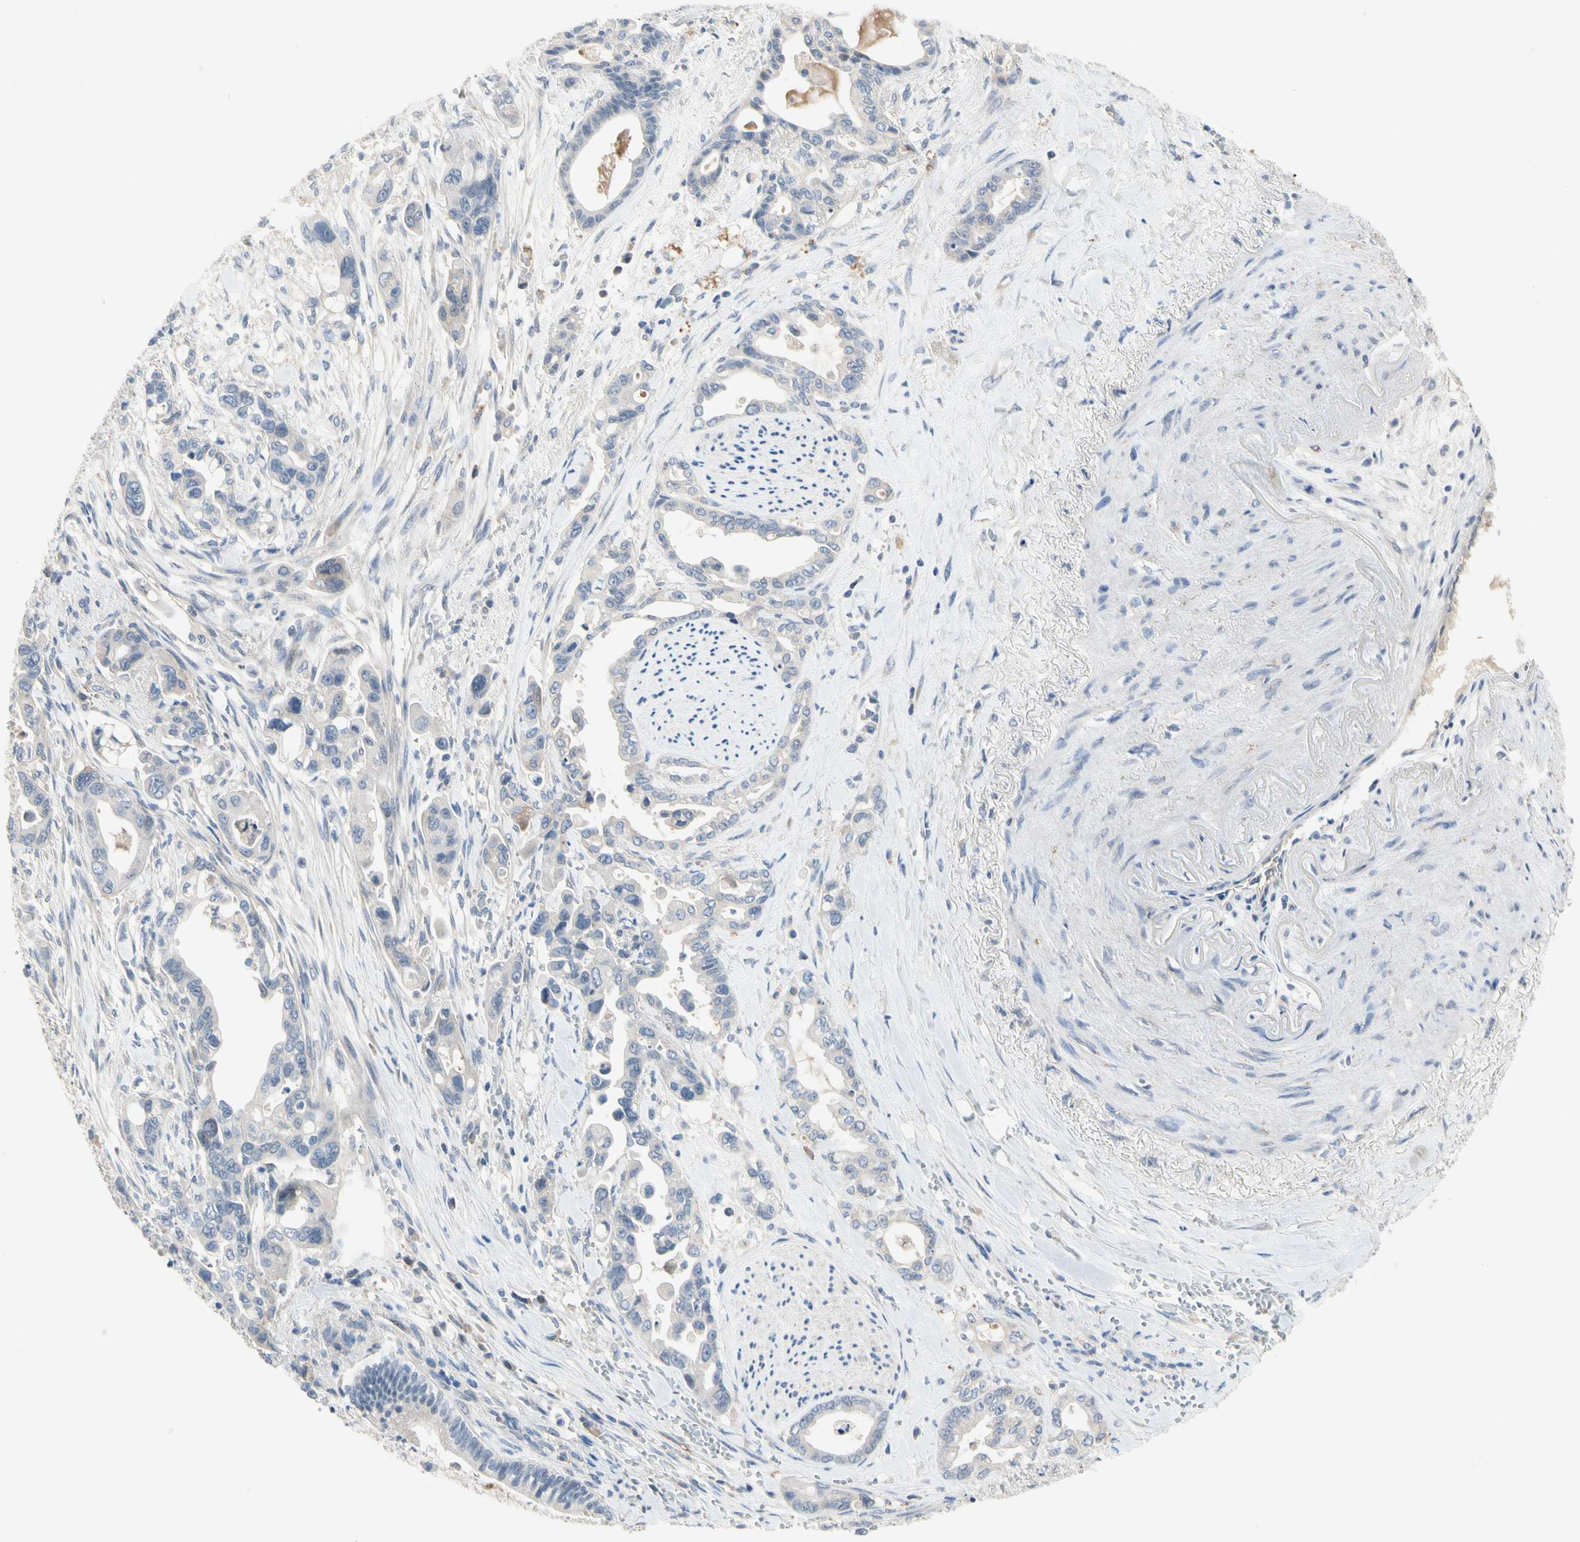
{"staining": {"intensity": "negative", "quantity": "none", "location": "none"}, "tissue": "pancreatic cancer", "cell_type": "Tumor cells", "image_type": "cancer", "snomed": [{"axis": "morphology", "description": "Adenocarcinoma, NOS"}, {"axis": "topography", "description": "Pancreas"}], "caption": "Human adenocarcinoma (pancreatic) stained for a protein using immunohistochemistry (IHC) displays no positivity in tumor cells.", "gene": "GAS6", "patient": {"sex": "male", "age": 70}}